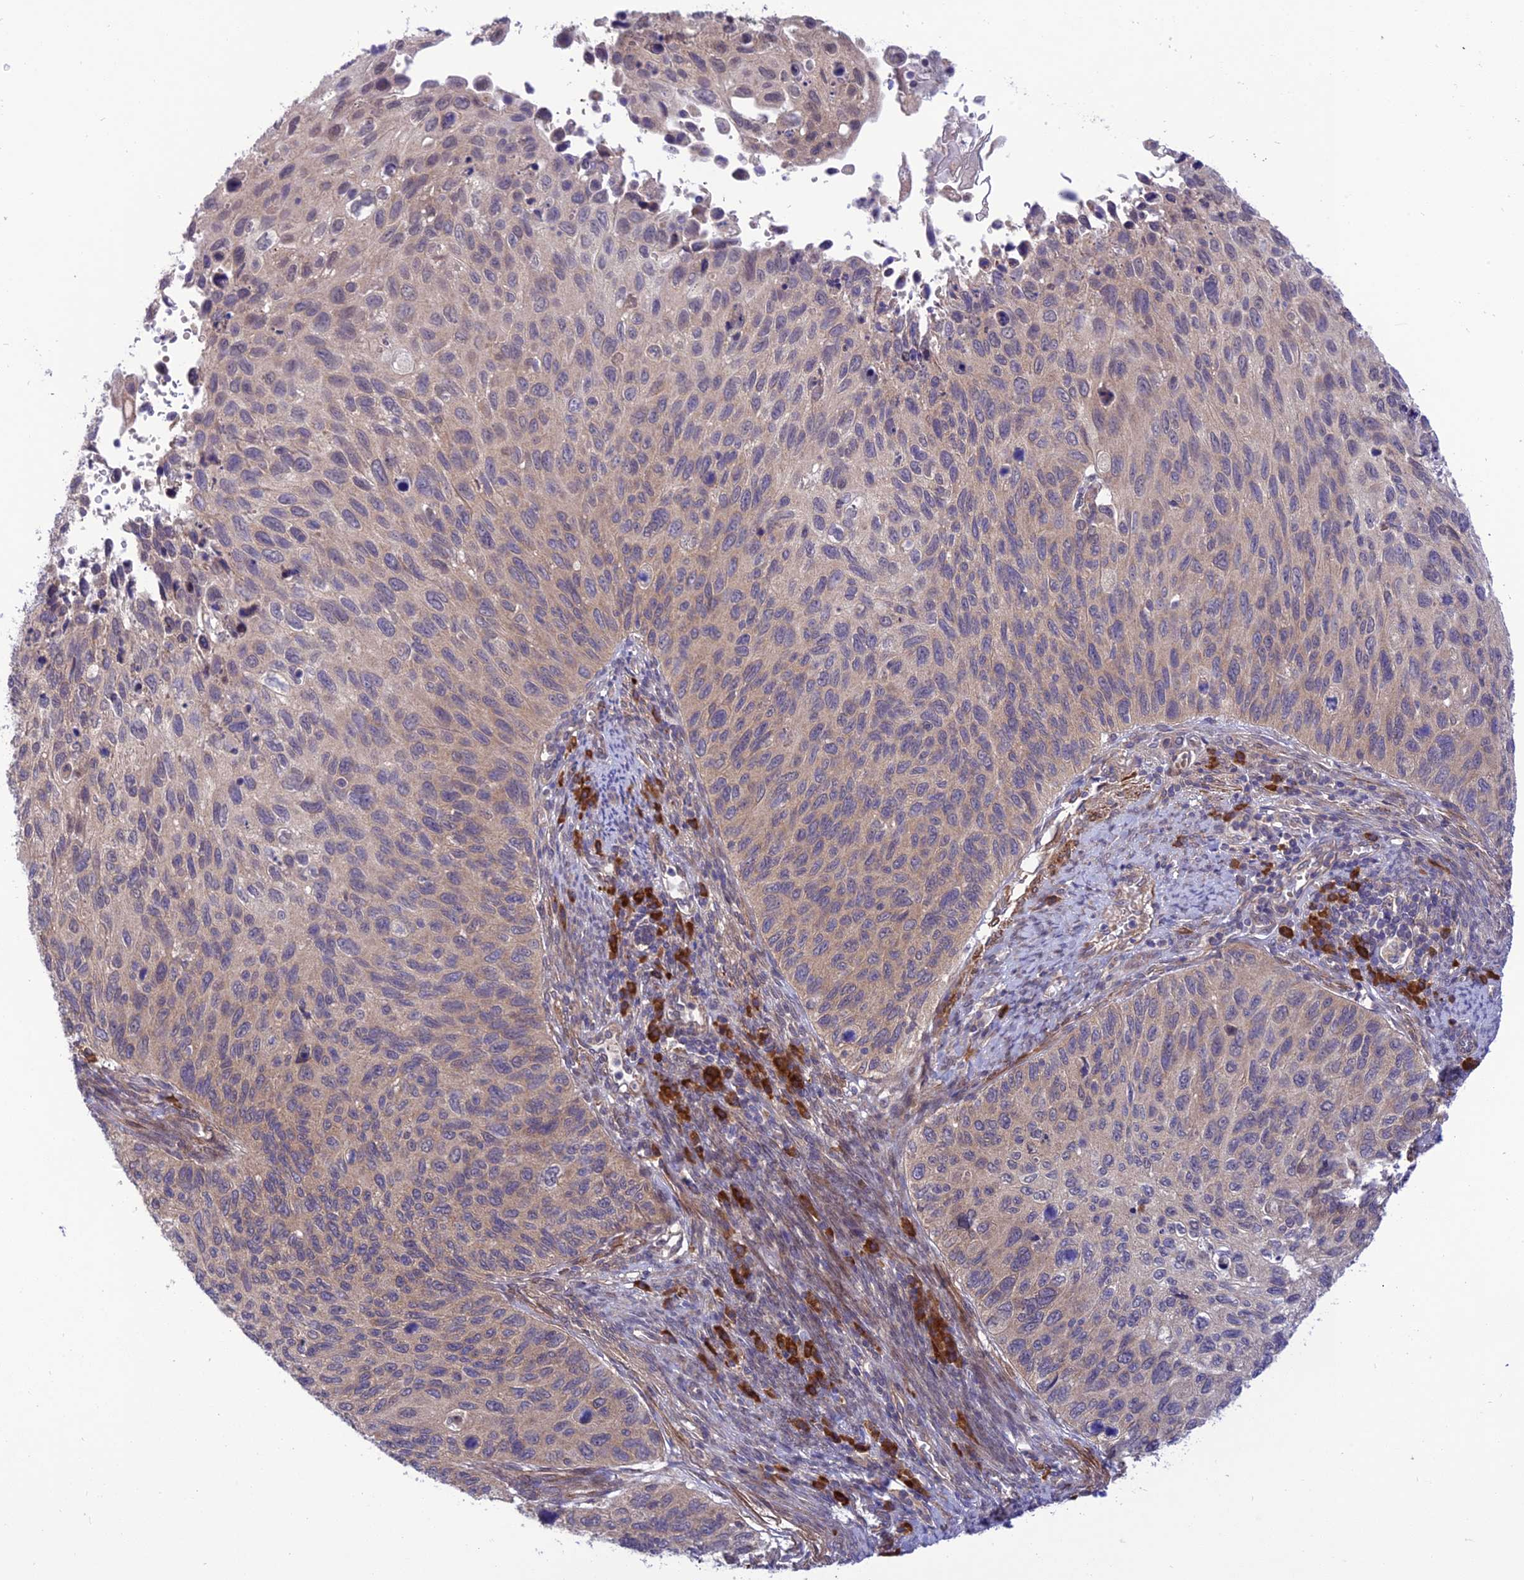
{"staining": {"intensity": "weak", "quantity": "25%-75%", "location": "cytoplasmic/membranous"}, "tissue": "cervical cancer", "cell_type": "Tumor cells", "image_type": "cancer", "snomed": [{"axis": "morphology", "description": "Squamous cell carcinoma, NOS"}, {"axis": "topography", "description": "Cervix"}], "caption": "A brown stain labels weak cytoplasmic/membranous positivity of a protein in human cervical cancer (squamous cell carcinoma) tumor cells.", "gene": "UROS", "patient": {"sex": "female", "age": 70}}